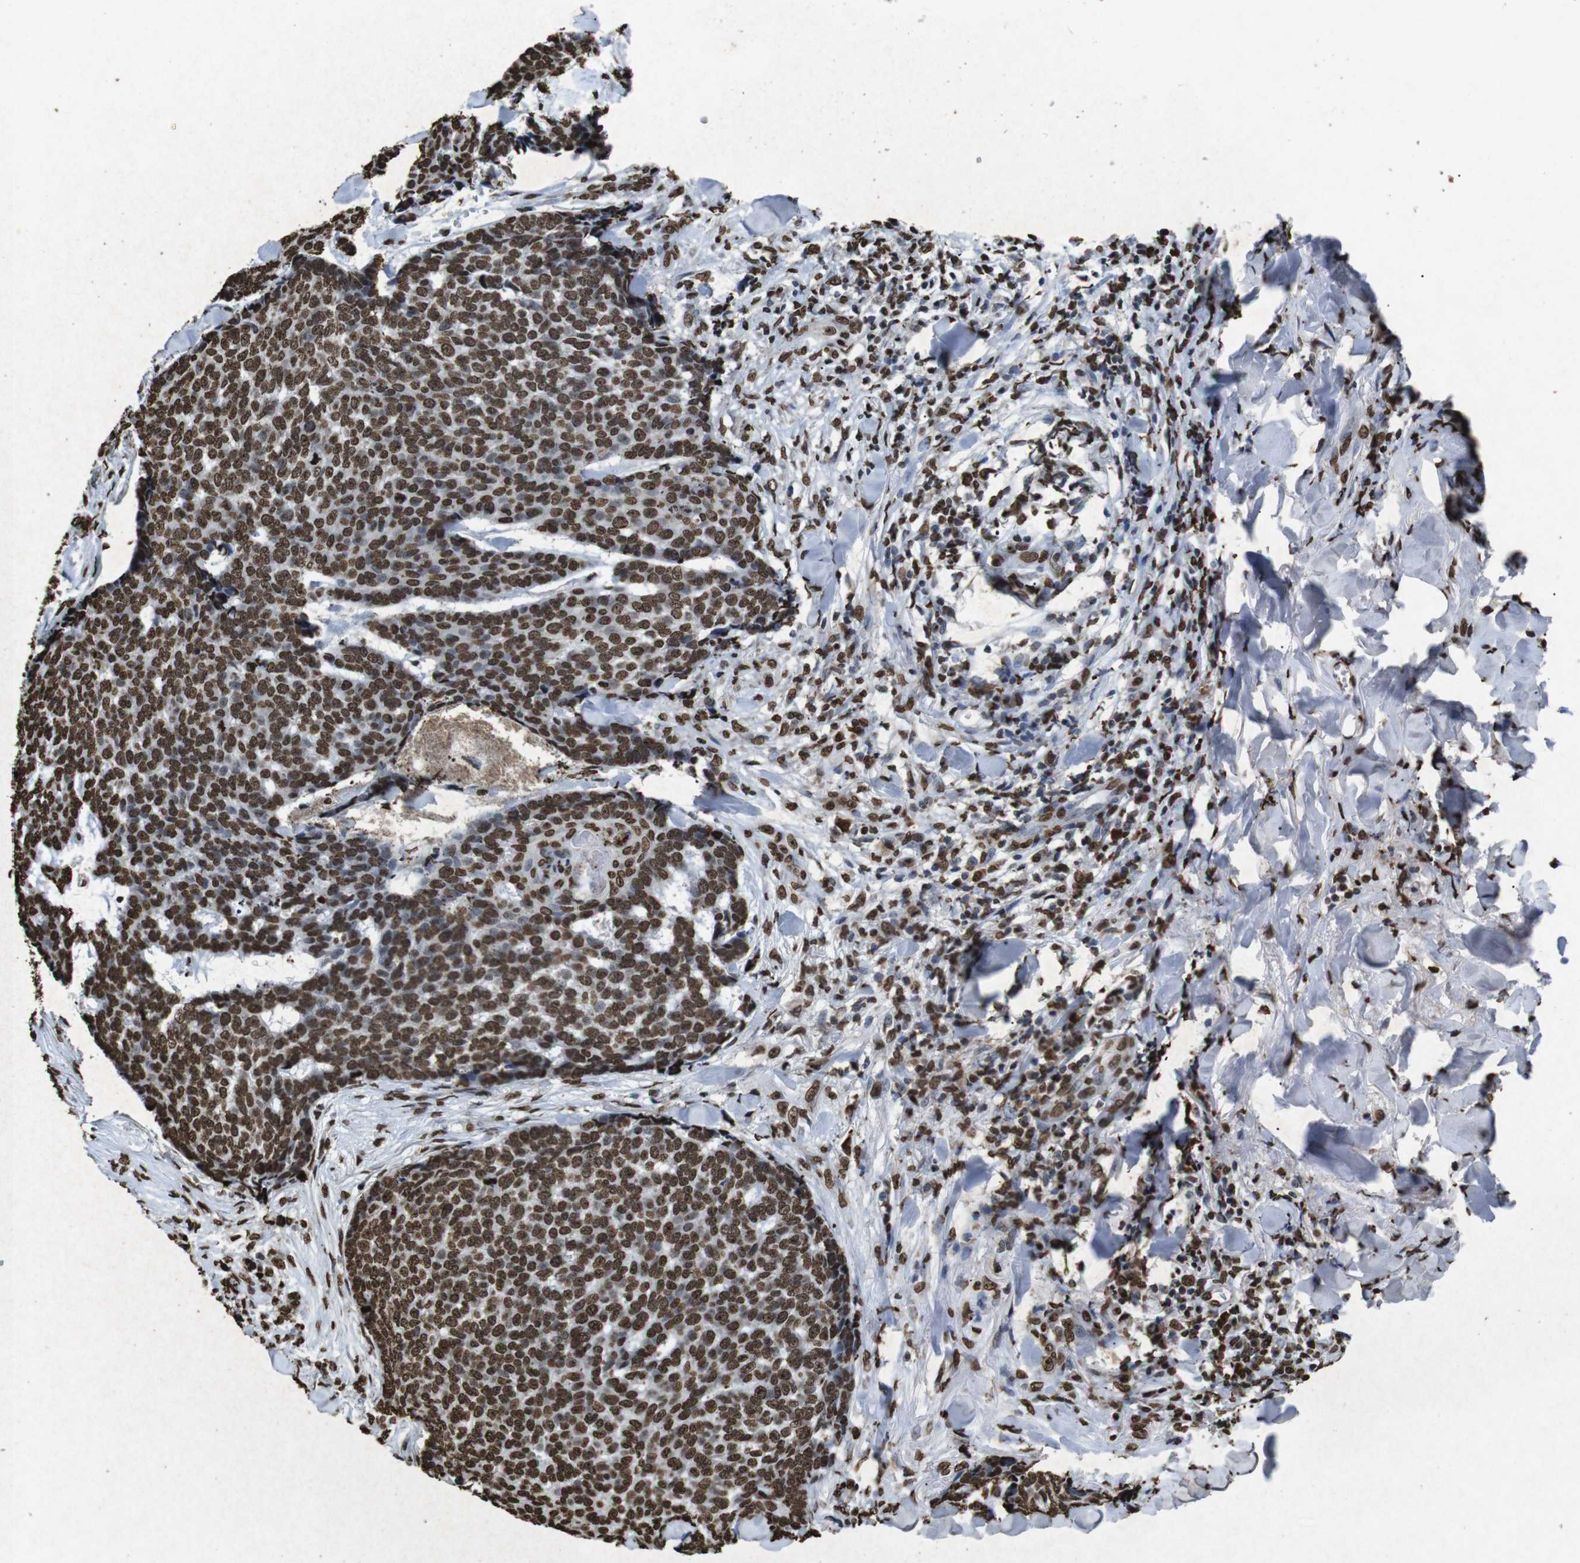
{"staining": {"intensity": "strong", "quantity": ">75%", "location": "nuclear"}, "tissue": "skin cancer", "cell_type": "Tumor cells", "image_type": "cancer", "snomed": [{"axis": "morphology", "description": "Basal cell carcinoma"}, {"axis": "topography", "description": "Skin"}], "caption": "Protein staining reveals strong nuclear expression in approximately >75% of tumor cells in skin cancer.", "gene": "MDM2", "patient": {"sex": "male", "age": 84}}